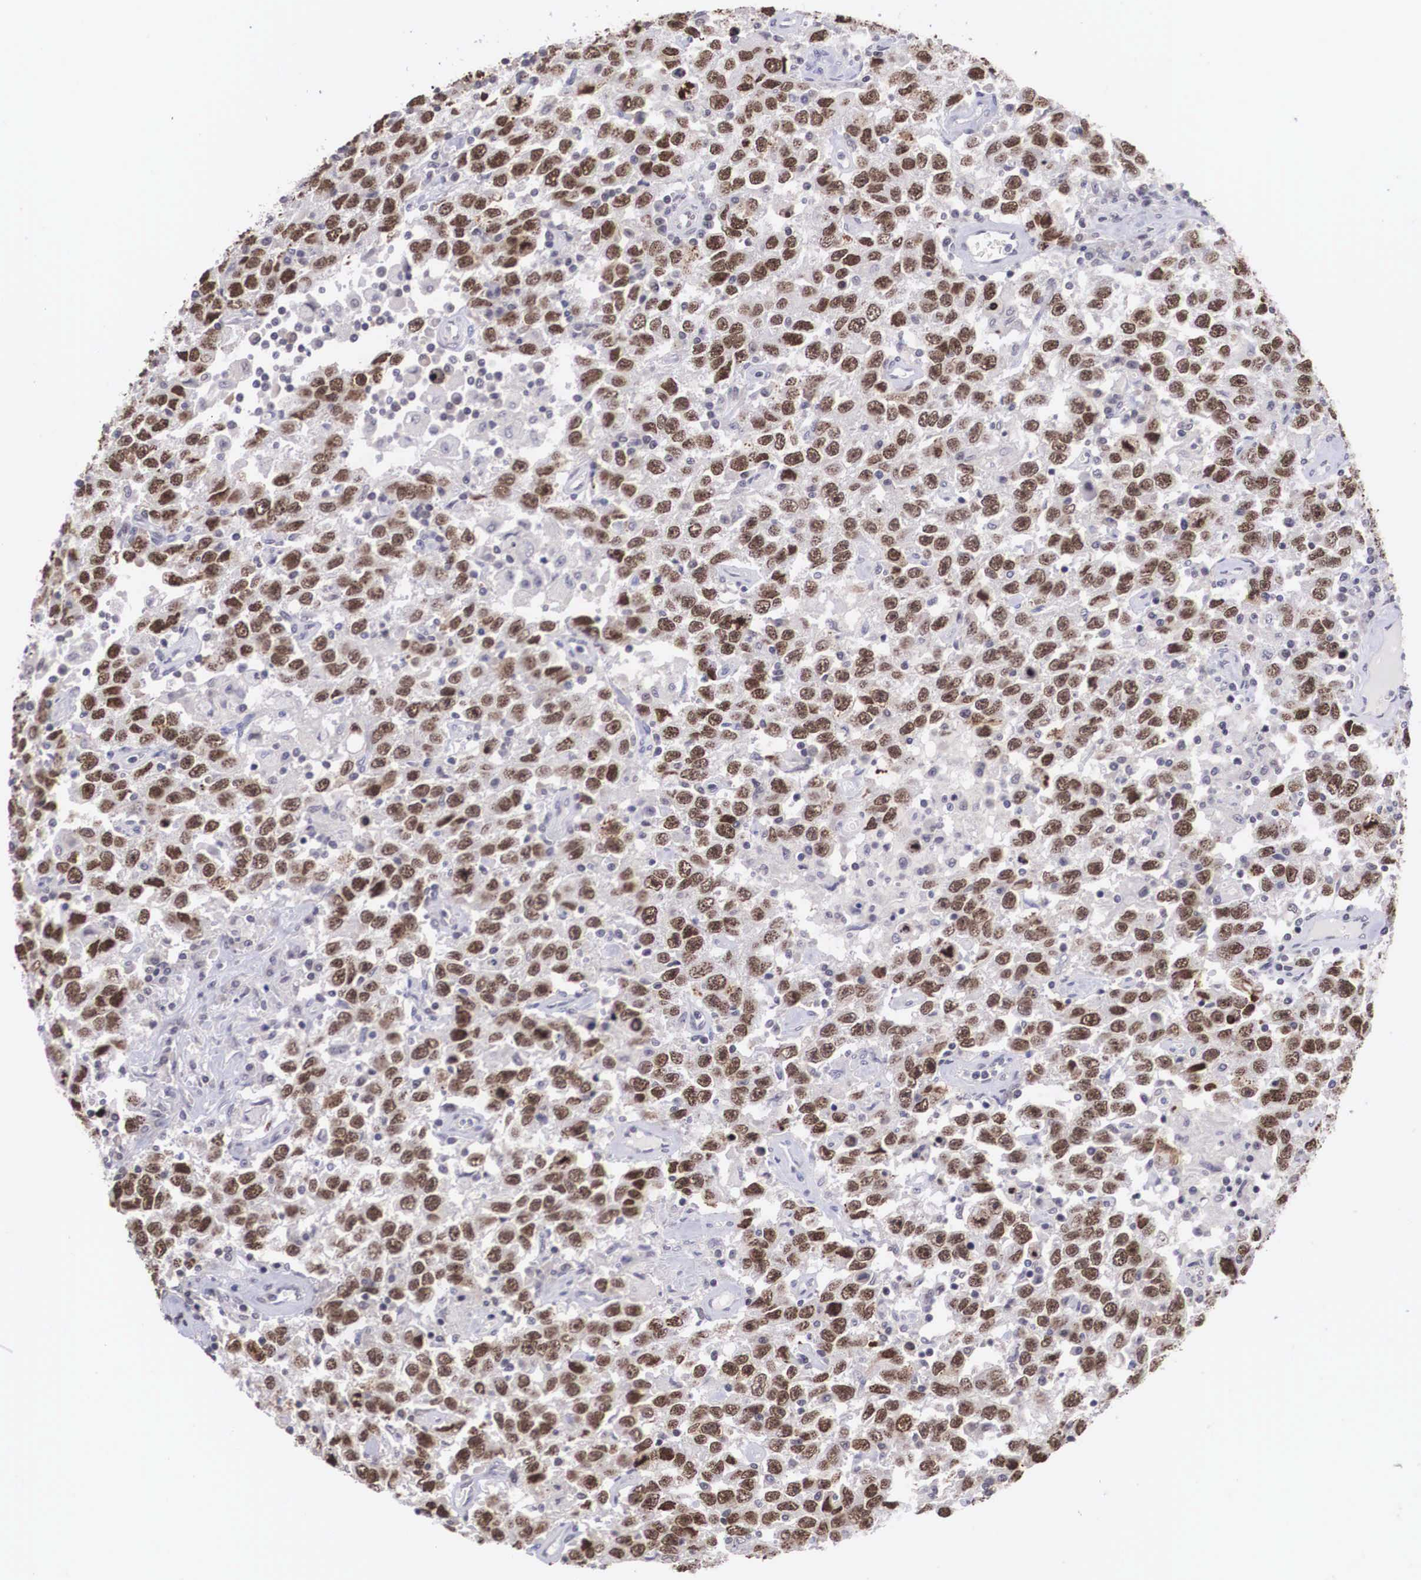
{"staining": {"intensity": "strong", "quantity": ">75%", "location": "nuclear"}, "tissue": "testis cancer", "cell_type": "Tumor cells", "image_type": "cancer", "snomed": [{"axis": "morphology", "description": "Seminoma, NOS"}, {"axis": "topography", "description": "Testis"}], "caption": "Testis seminoma stained with a protein marker demonstrates strong staining in tumor cells.", "gene": "ZNF275", "patient": {"sex": "male", "age": 41}}